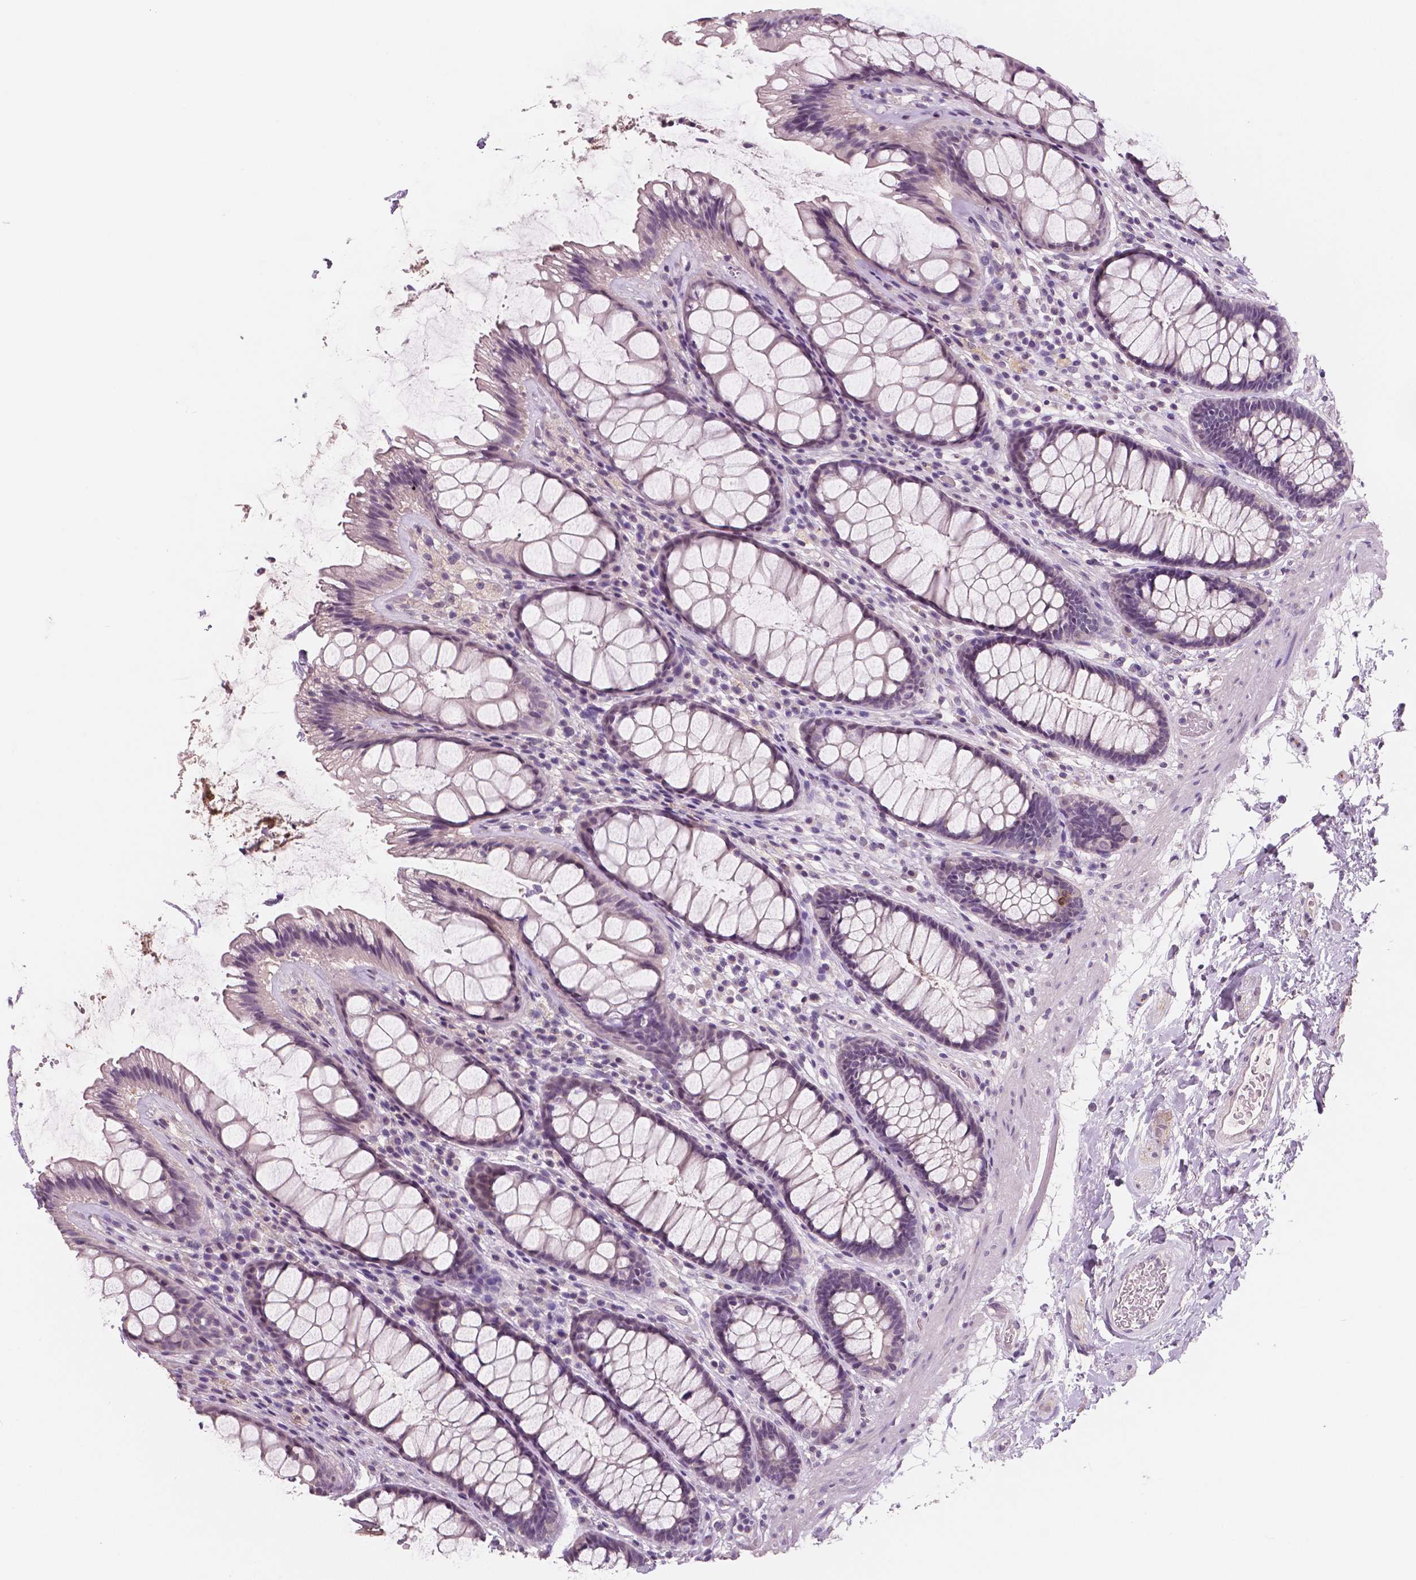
{"staining": {"intensity": "negative", "quantity": "none", "location": "none"}, "tissue": "rectum", "cell_type": "Glandular cells", "image_type": "normal", "snomed": [{"axis": "morphology", "description": "Normal tissue, NOS"}, {"axis": "topography", "description": "Rectum"}], "caption": "An immunohistochemistry photomicrograph of benign rectum is shown. There is no staining in glandular cells of rectum.", "gene": "NECAB1", "patient": {"sex": "male", "age": 72}}